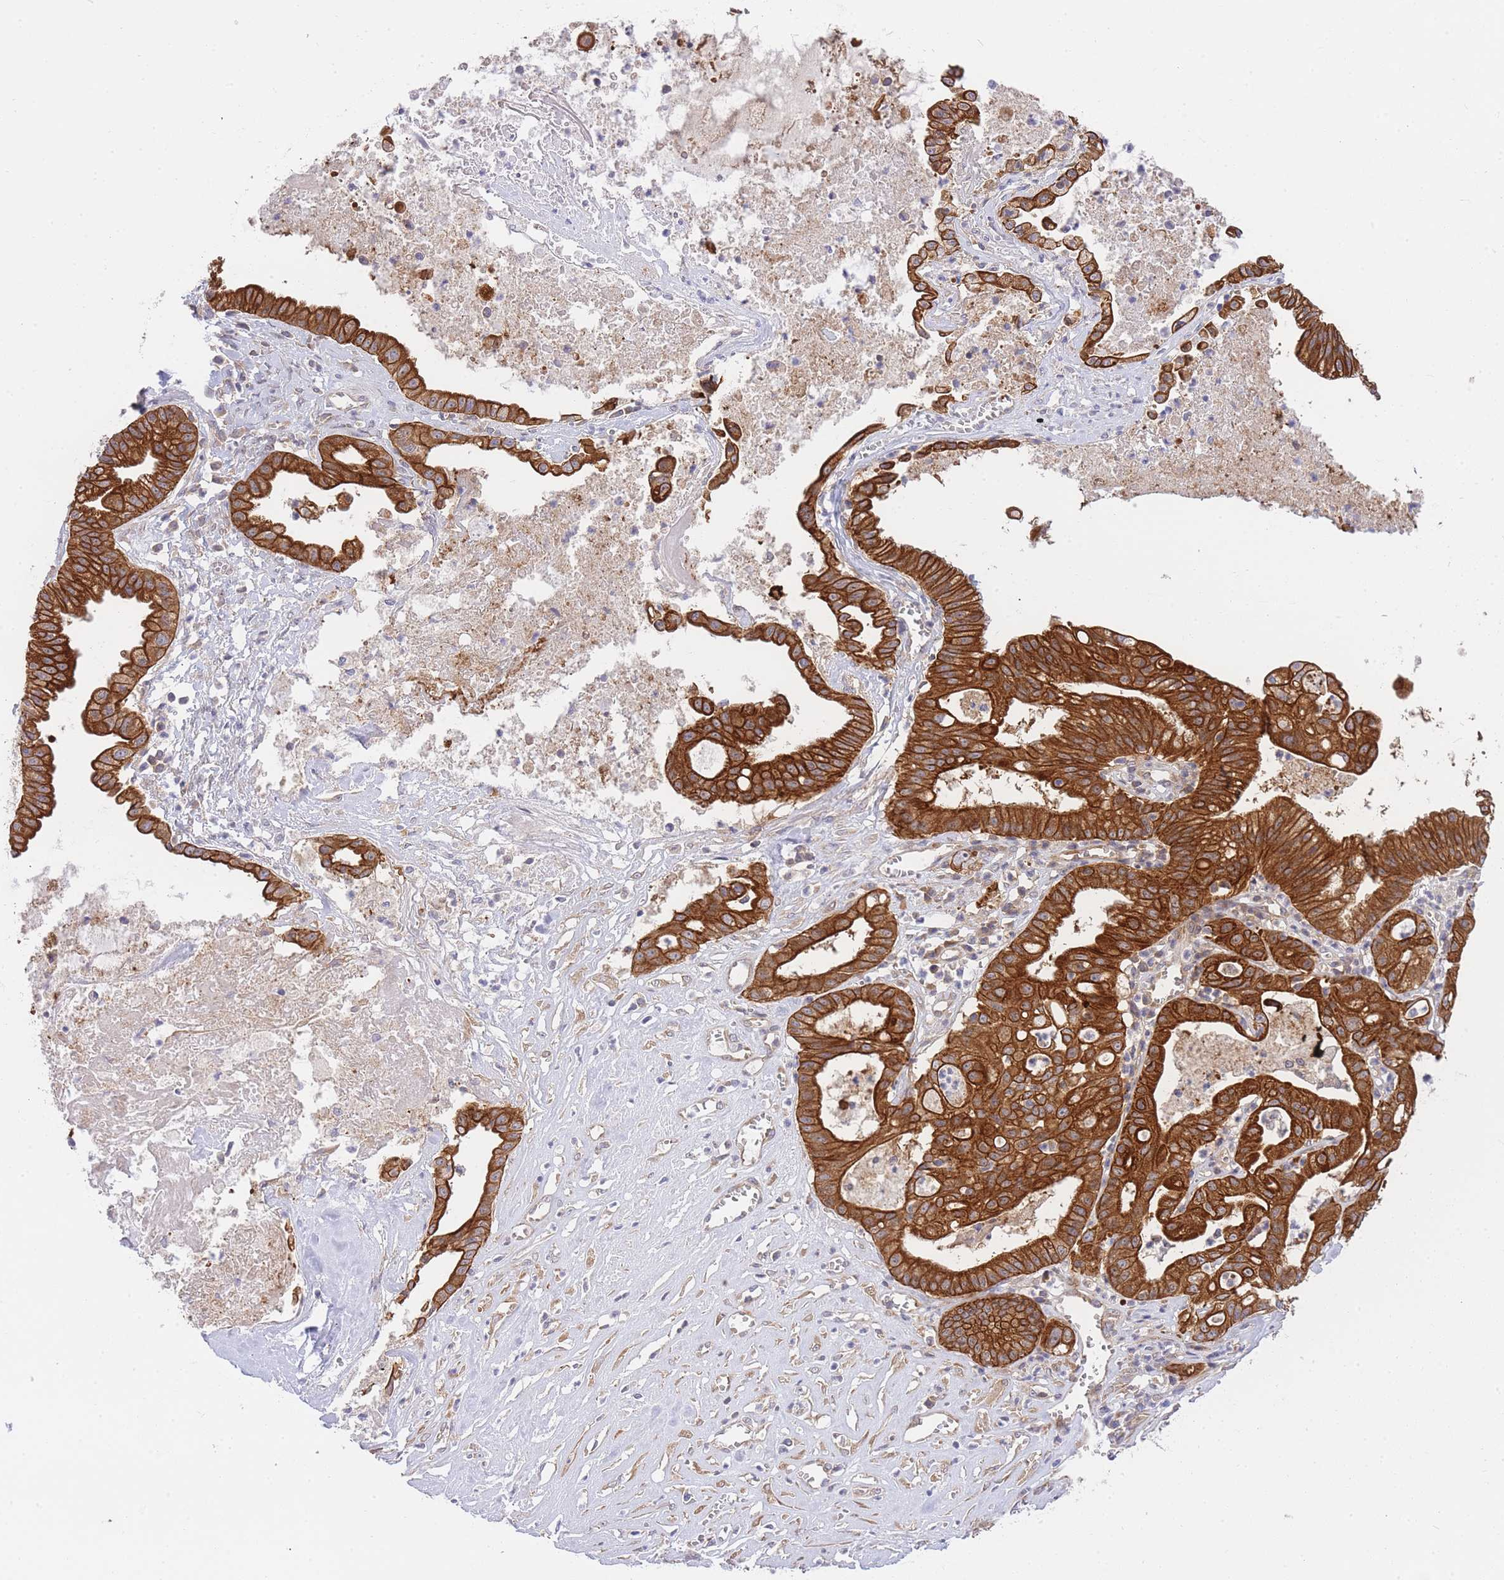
{"staining": {"intensity": "strong", "quantity": ">75%", "location": "cytoplasmic/membranous"}, "tissue": "ovarian cancer", "cell_type": "Tumor cells", "image_type": "cancer", "snomed": [{"axis": "morphology", "description": "Cystadenocarcinoma, mucinous, NOS"}, {"axis": "topography", "description": "Ovary"}], "caption": "An immunohistochemistry photomicrograph of tumor tissue is shown. Protein staining in brown shows strong cytoplasmic/membranous positivity in ovarian cancer (mucinous cystadenocarcinoma) within tumor cells.", "gene": "EIF2B2", "patient": {"sex": "female", "age": 70}}